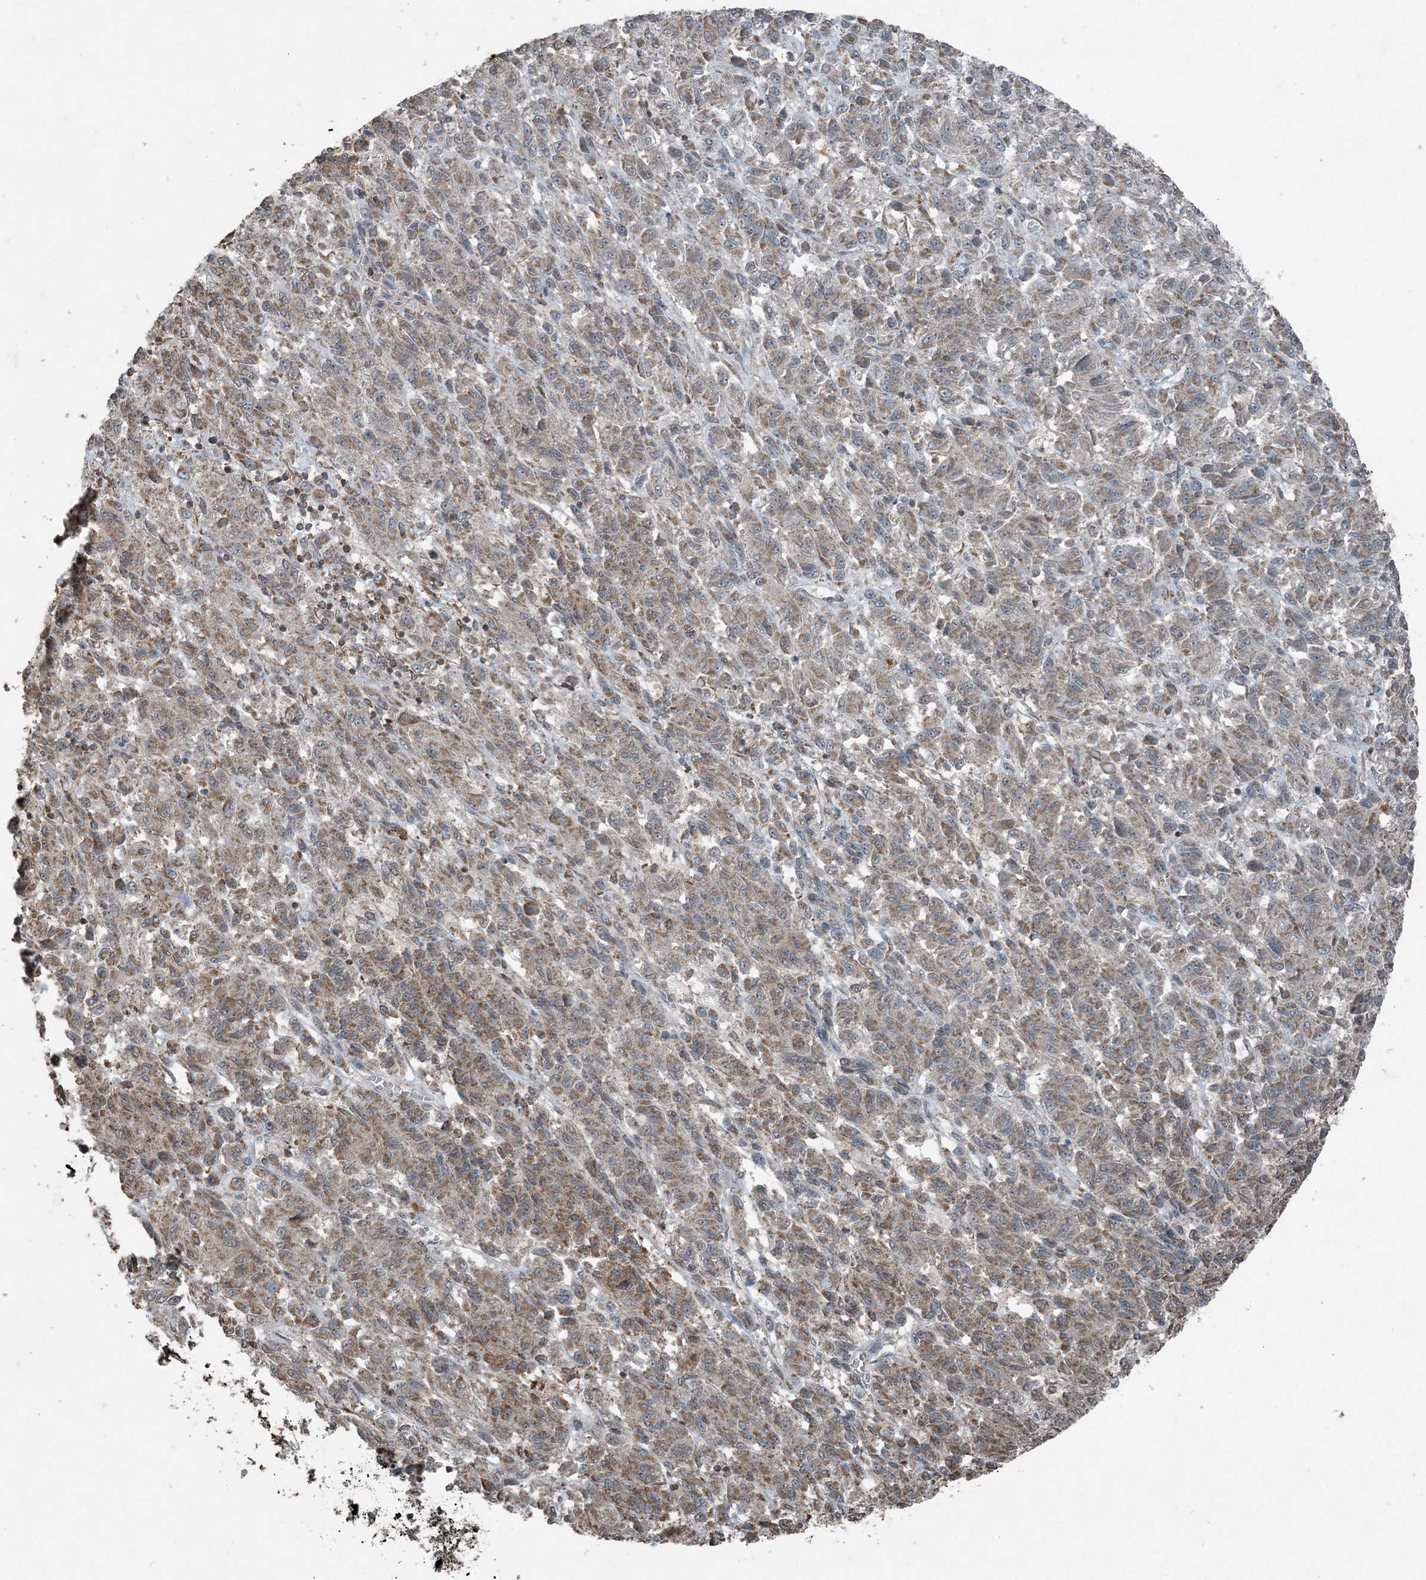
{"staining": {"intensity": "moderate", "quantity": ">75%", "location": "cytoplasmic/membranous"}, "tissue": "melanoma", "cell_type": "Tumor cells", "image_type": "cancer", "snomed": [{"axis": "morphology", "description": "Malignant melanoma, Metastatic site"}, {"axis": "topography", "description": "Lung"}], "caption": "Human melanoma stained with a protein marker demonstrates moderate staining in tumor cells.", "gene": "GNL1", "patient": {"sex": "male", "age": 64}}